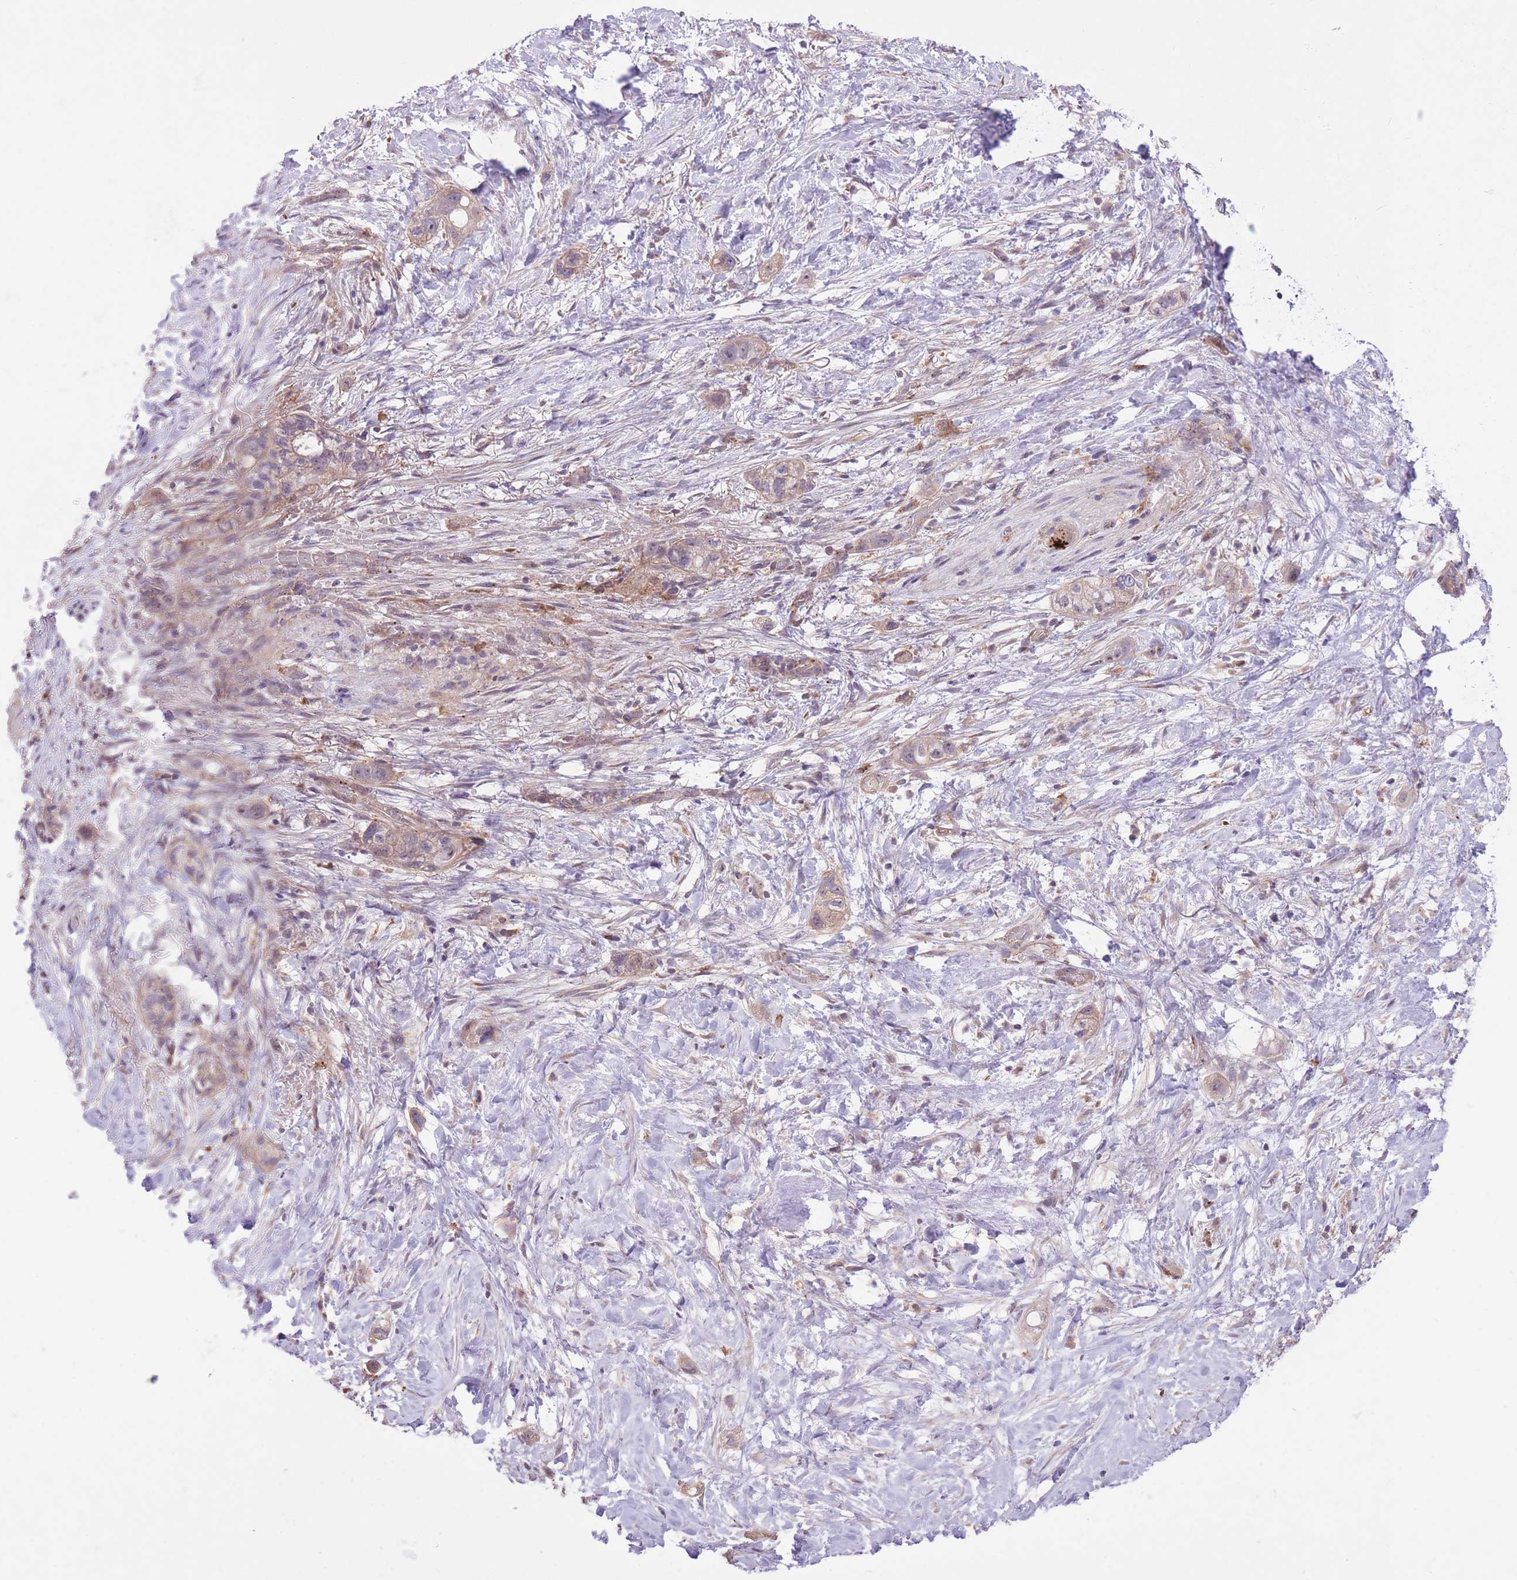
{"staining": {"intensity": "weak", "quantity": "25%-75%", "location": "cytoplasmic/membranous"}, "tissue": "stomach cancer", "cell_type": "Tumor cells", "image_type": "cancer", "snomed": [{"axis": "morphology", "description": "Adenocarcinoma, NOS"}, {"axis": "topography", "description": "Stomach"}, {"axis": "topography", "description": "Stomach, lower"}], "caption": "Protein staining by IHC exhibits weak cytoplasmic/membranous expression in approximately 25%-75% of tumor cells in stomach cancer (adenocarcinoma).", "gene": "POLR3F", "patient": {"sex": "female", "age": 48}}